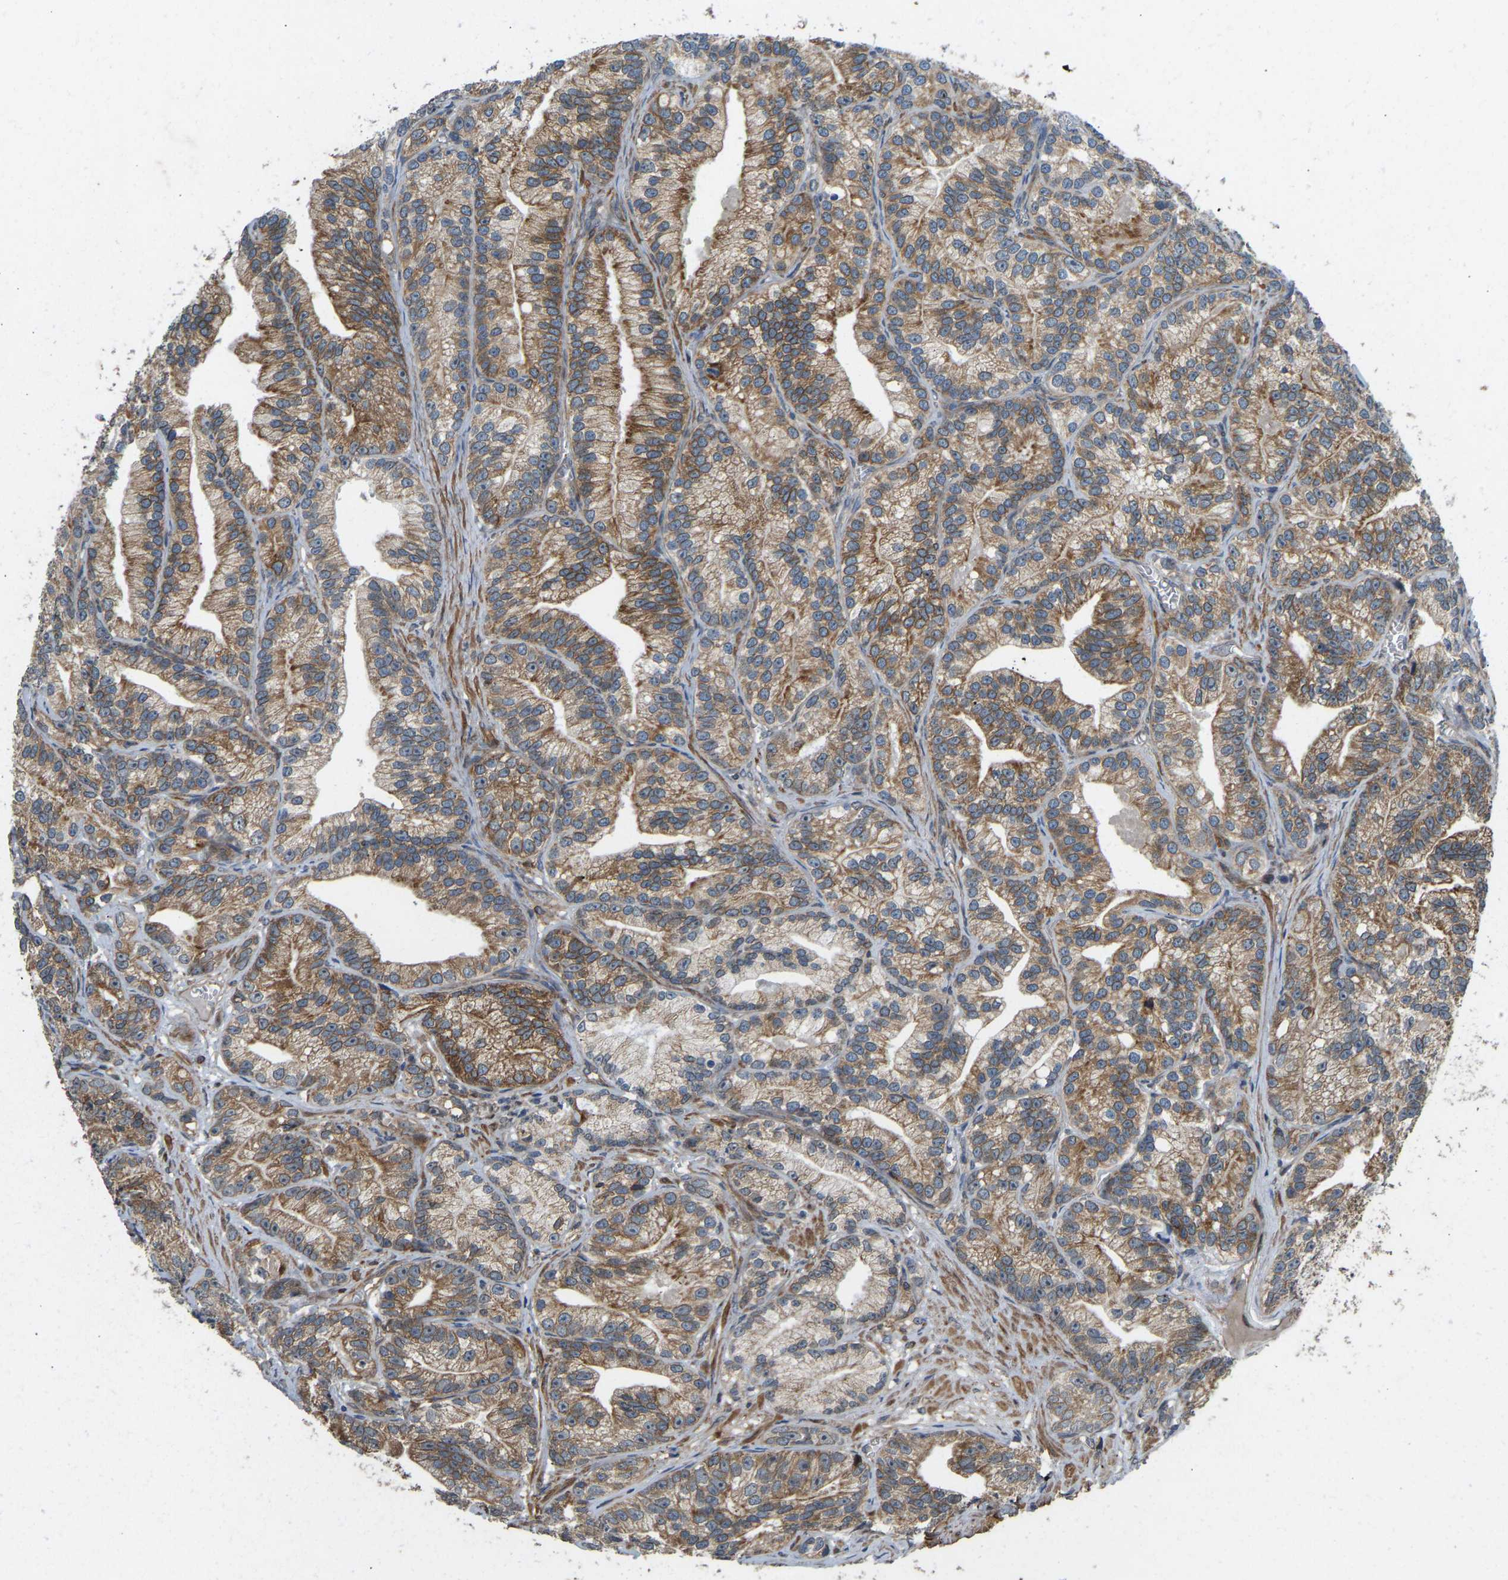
{"staining": {"intensity": "moderate", "quantity": ">75%", "location": "cytoplasmic/membranous"}, "tissue": "prostate cancer", "cell_type": "Tumor cells", "image_type": "cancer", "snomed": [{"axis": "morphology", "description": "Adenocarcinoma, Low grade"}, {"axis": "topography", "description": "Prostate"}], "caption": "Tumor cells exhibit medium levels of moderate cytoplasmic/membranous staining in about >75% of cells in low-grade adenocarcinoma (prostate). (IHC, brightfield microscopy, high magnification).", "gene": "OS9", "patient": {"sex": "male", "age": 89}}